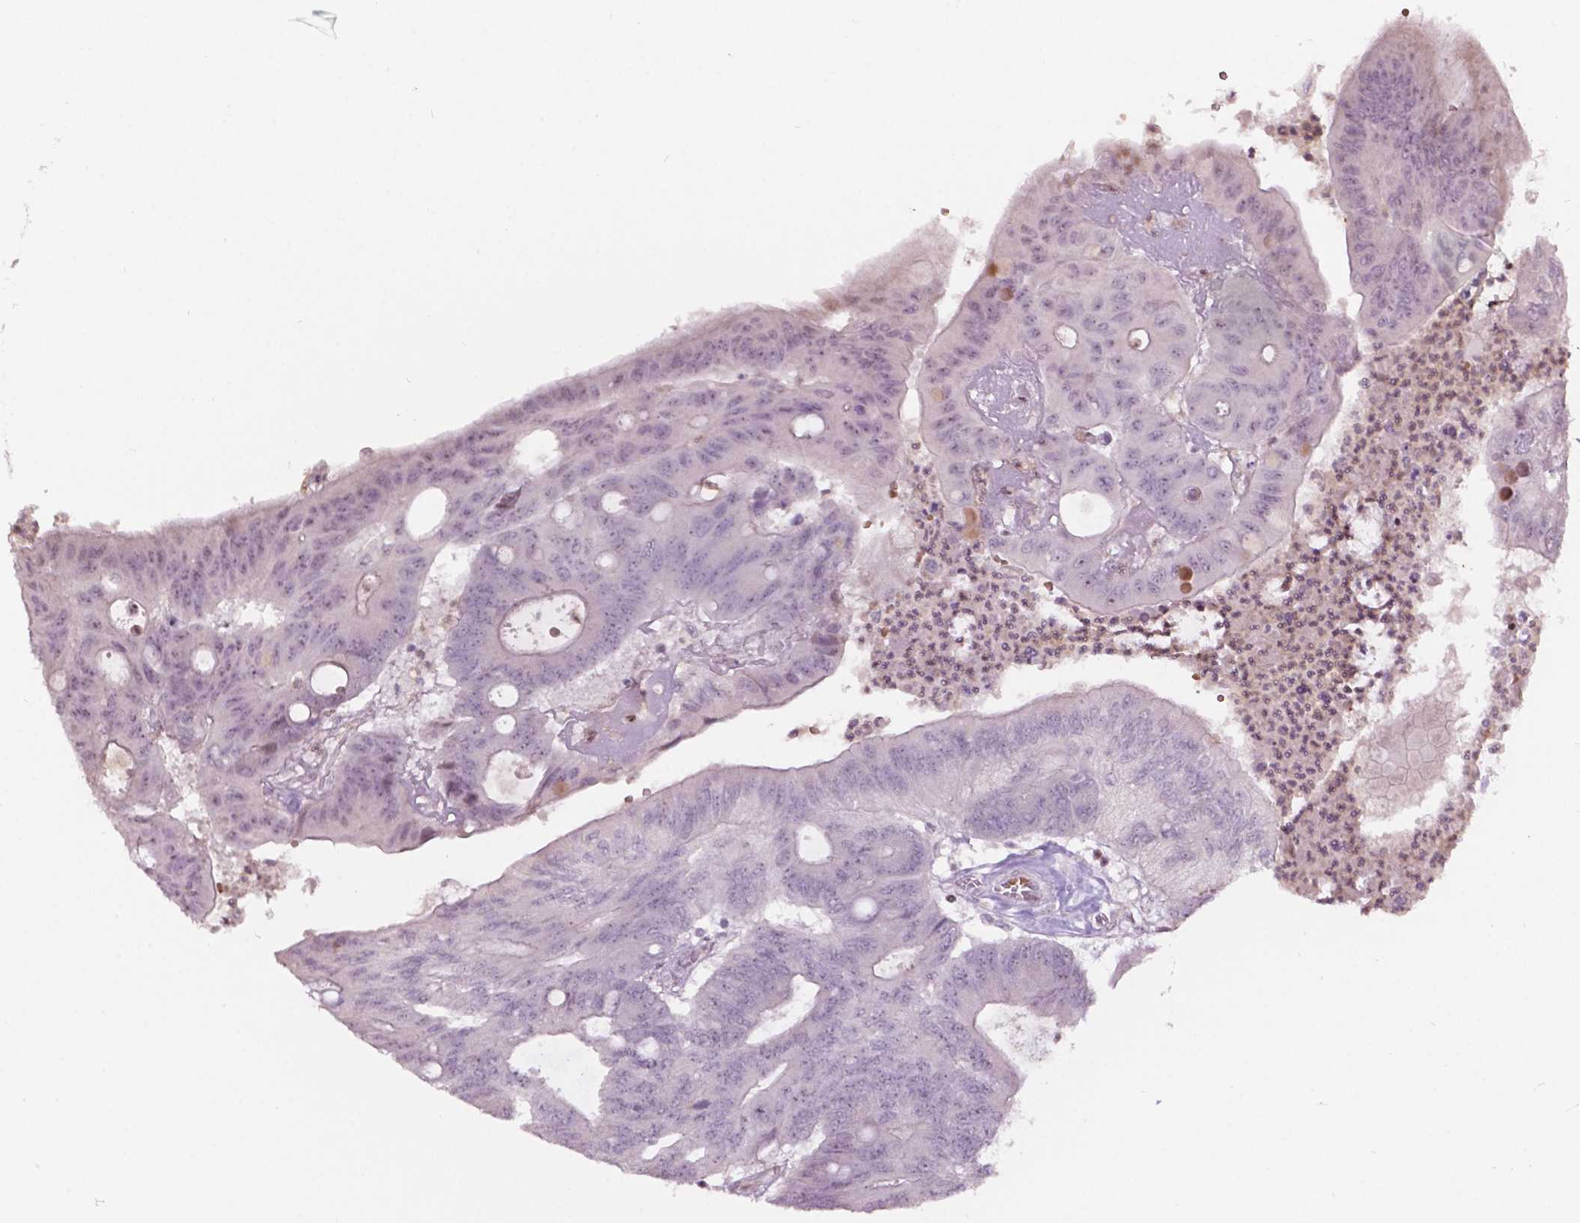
{"staining": {"intensity": "negative", "quantity": "none", "location": "none"}, "tissue": "colorectal cancer", "cell_type": "Tumor cells", "image_type": "cancer", "snomed": [{"axis": "morphology", "description": "Adenocarcinoma, NOS"}, {"axis": "topography", "description": "Colon"}], "caption": "Immunohistochemical staining of colorectal cancer (adenocarcinoma) shows no significant staining in tumor cells.", "gene": "PTPN18", "patient": {"sex": "male", "age": 65}}